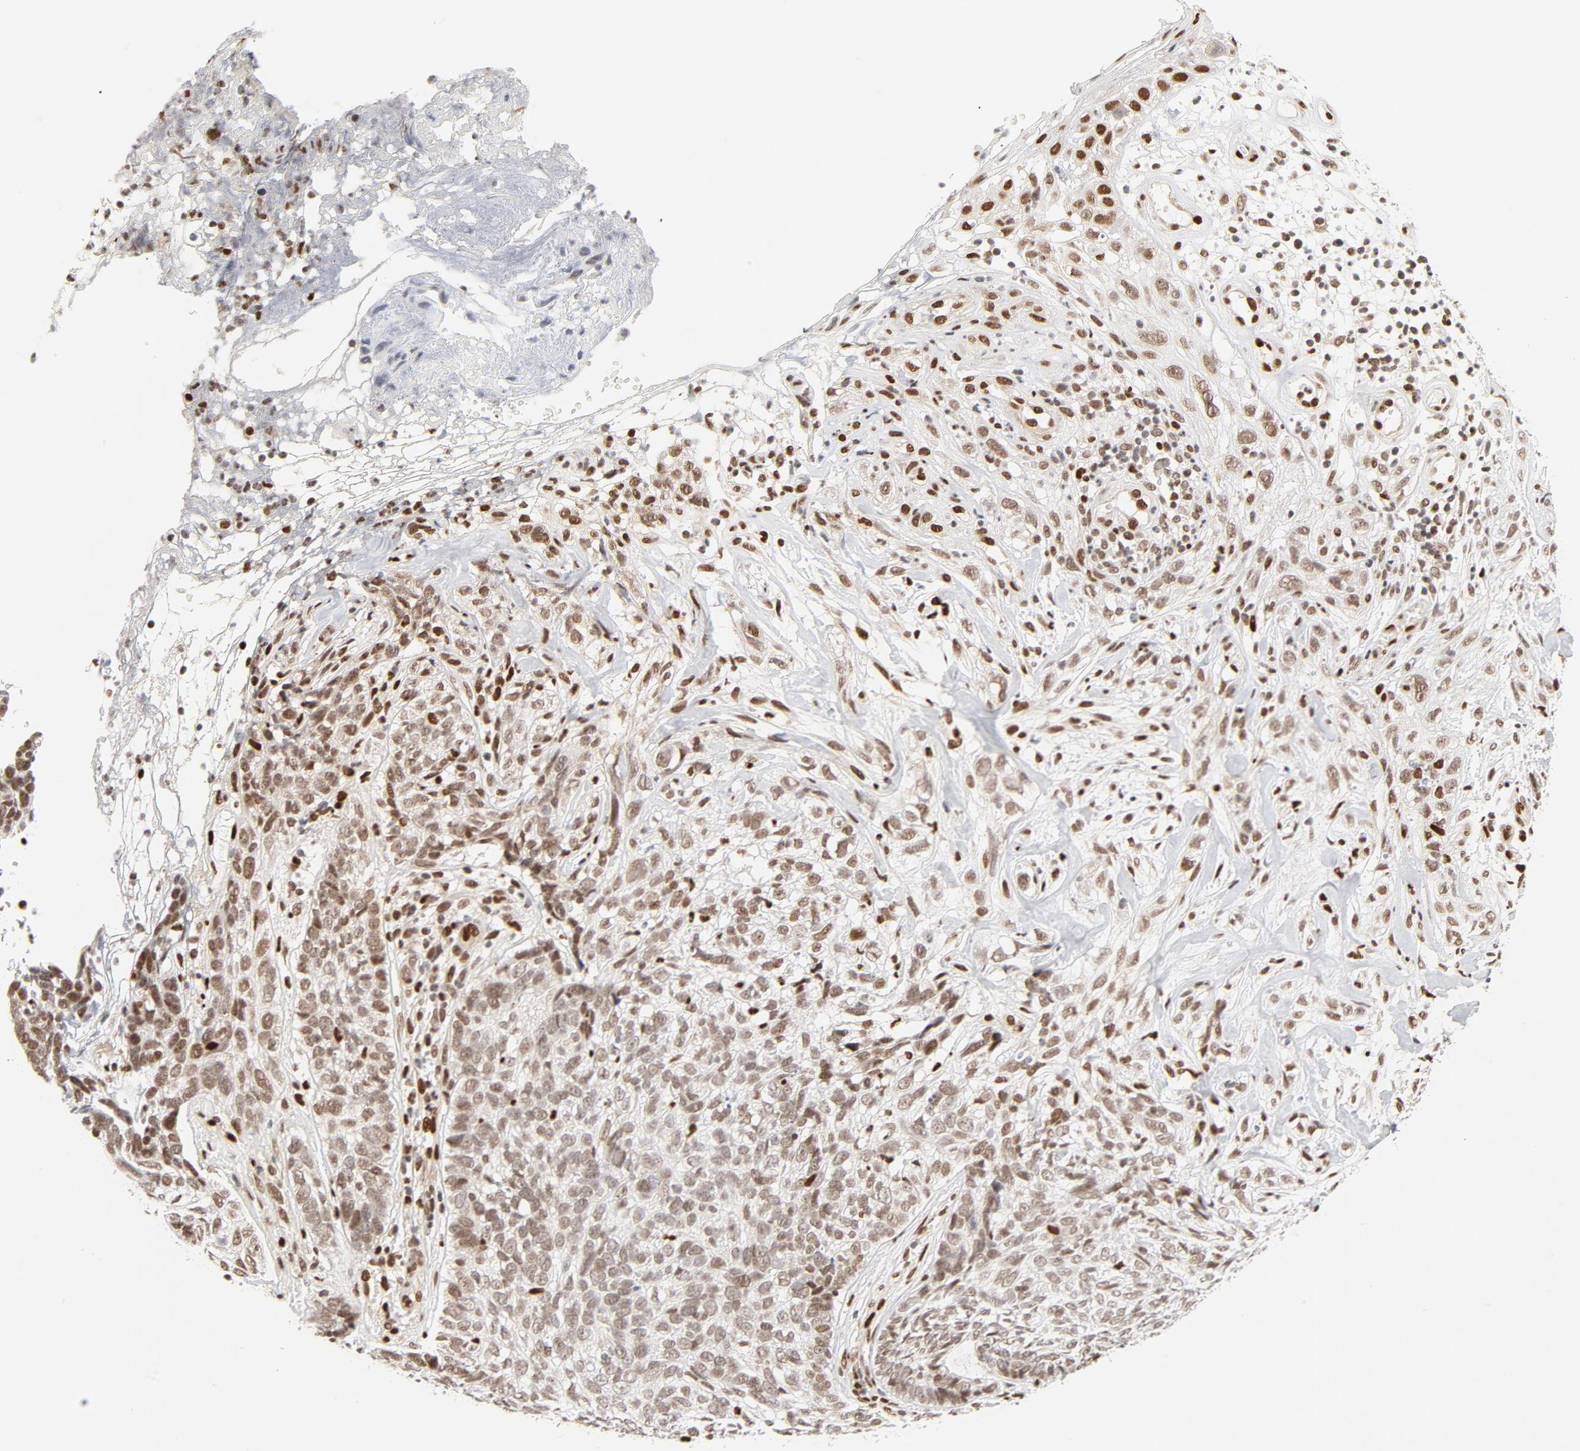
{"staining": {"intensity": "moderate", "quantity": ">75%", "location": "nuclear"}, "tissue": "skin cancer", "cell_type": "Tumor cells", "image_type": "cancer", "snomed": [{"axis": "morphology", "description": "Basal cell carcinoma"}, {"axis": "topography", "description": "Skin"}], "caption": "Skin cancer (basal cell carcinoma) was stained to show a protein in brown. There is medium levels of moderate nuclear positivity in approximately >75% of tumor cells.", "gene": "MEF2A", "patient": {"sex": "male", "age": 72}}